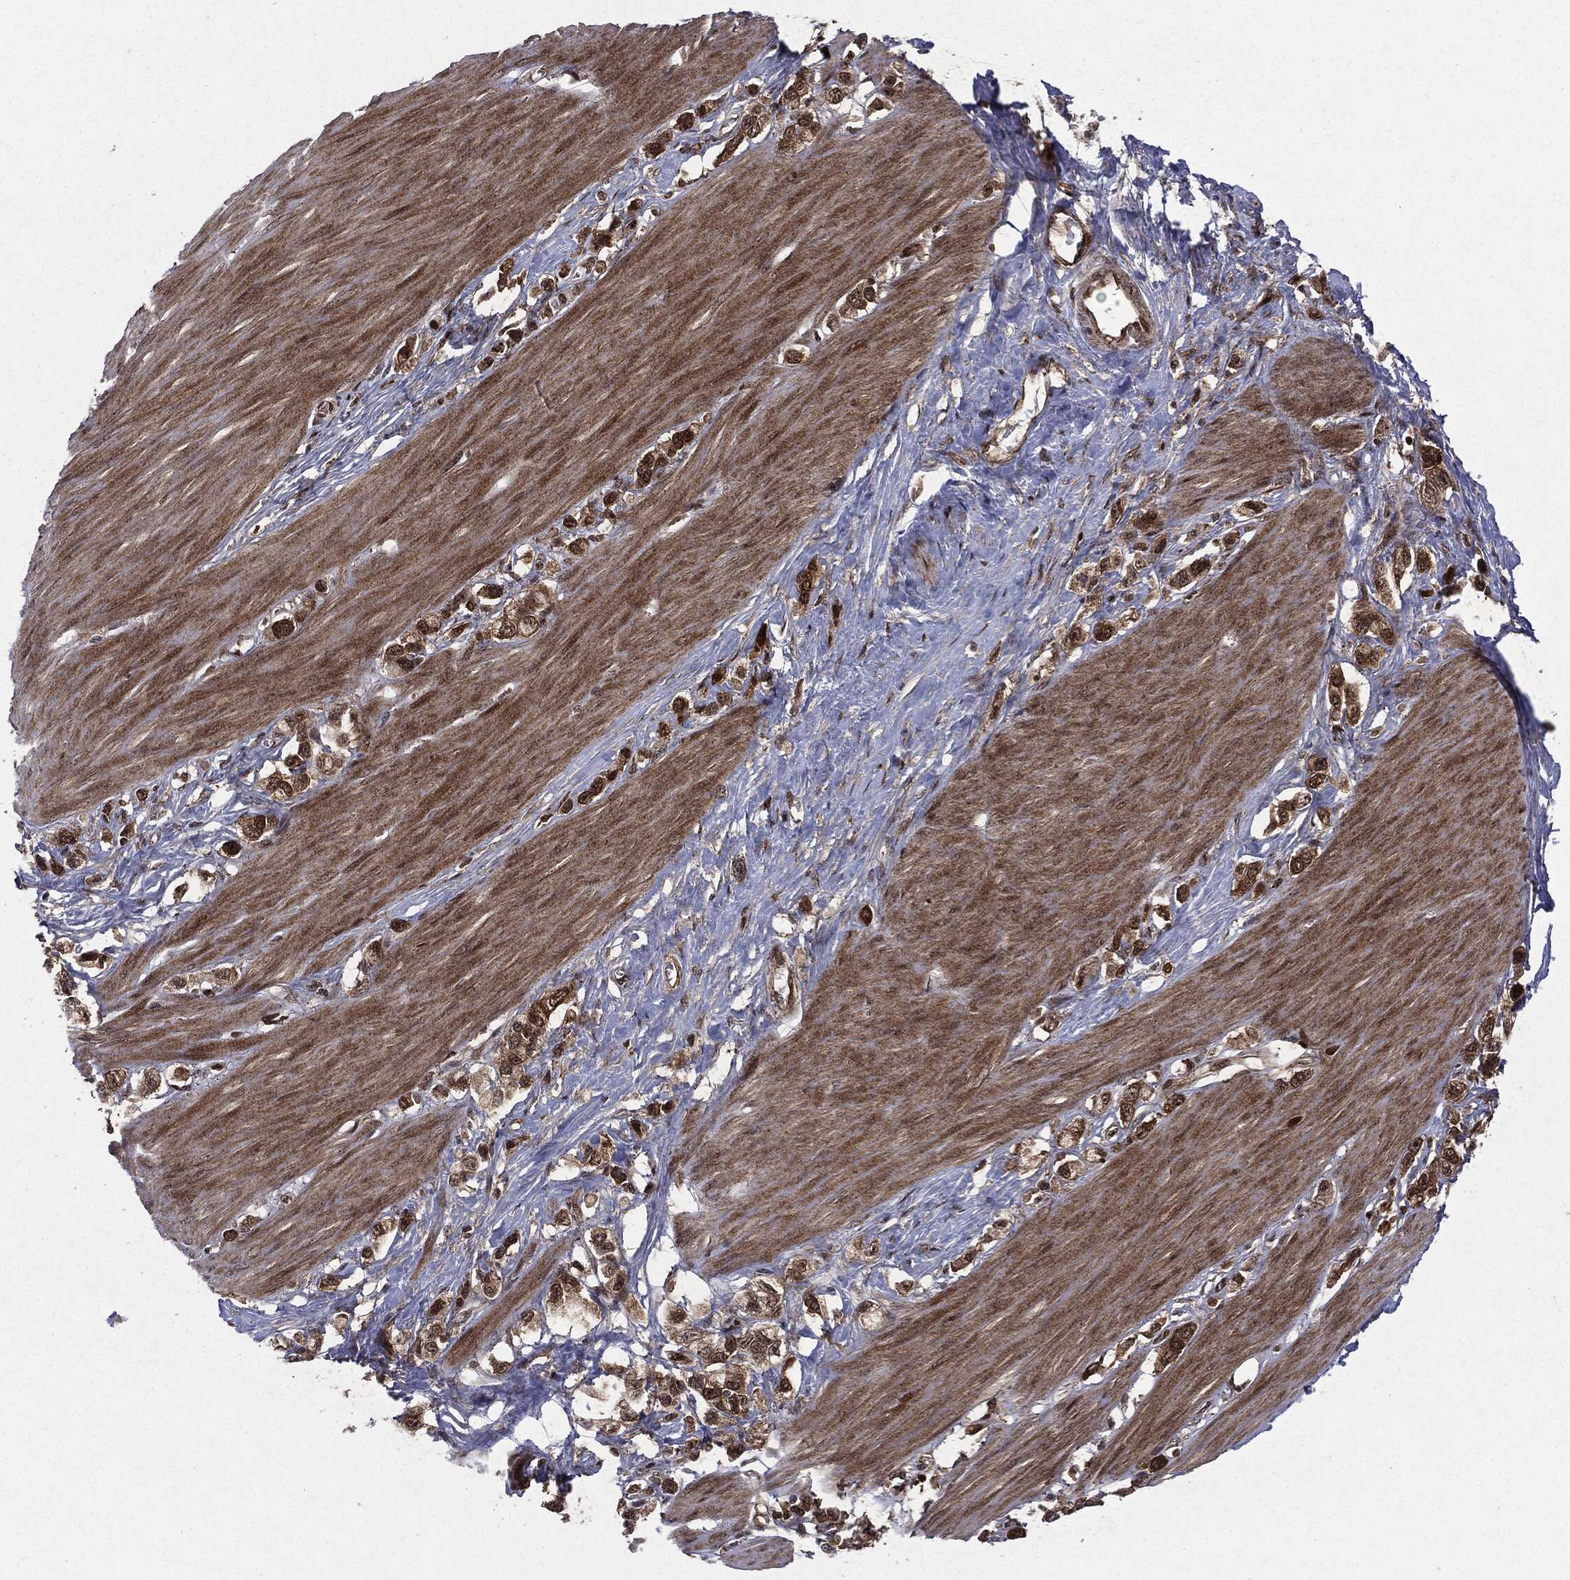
{"staining": {"intensity": "moderate", "quantity": ">75%", "location": "cytoplasmic/membranous"}, "tissue": "stomach cancer", "cell_type": "Tumor cells", "image_type": "cancer", "snomed": [{"axis": "morphology", "description": "Normal tissue, NOS"}, {"axis": "morphology", "description": "Adenocarcinoma, NOS"}, {"axis": "morphology", "description": "Adenocarcinoma, High grade"}, {"axis": "topography", "description": "Stomach, upper"}, {"axis": "topography", "description": "Stomach"}], "caption": "Immunohistochemistry staining of stomach cancer, which shows medium levels of moderate cytoplasmic/membranous positivity in approximately >75% of tumor cells indicating moderate cytoplasmic/membranous protein positivity. The staining was performed using DAB (3,3'-diaminobenzidine) (brown) for protein detection and nuclei were counterstained in hematoxylin (blue).", "gene": "OTUB1", "patient": {"sex": "female", "age": 65}}